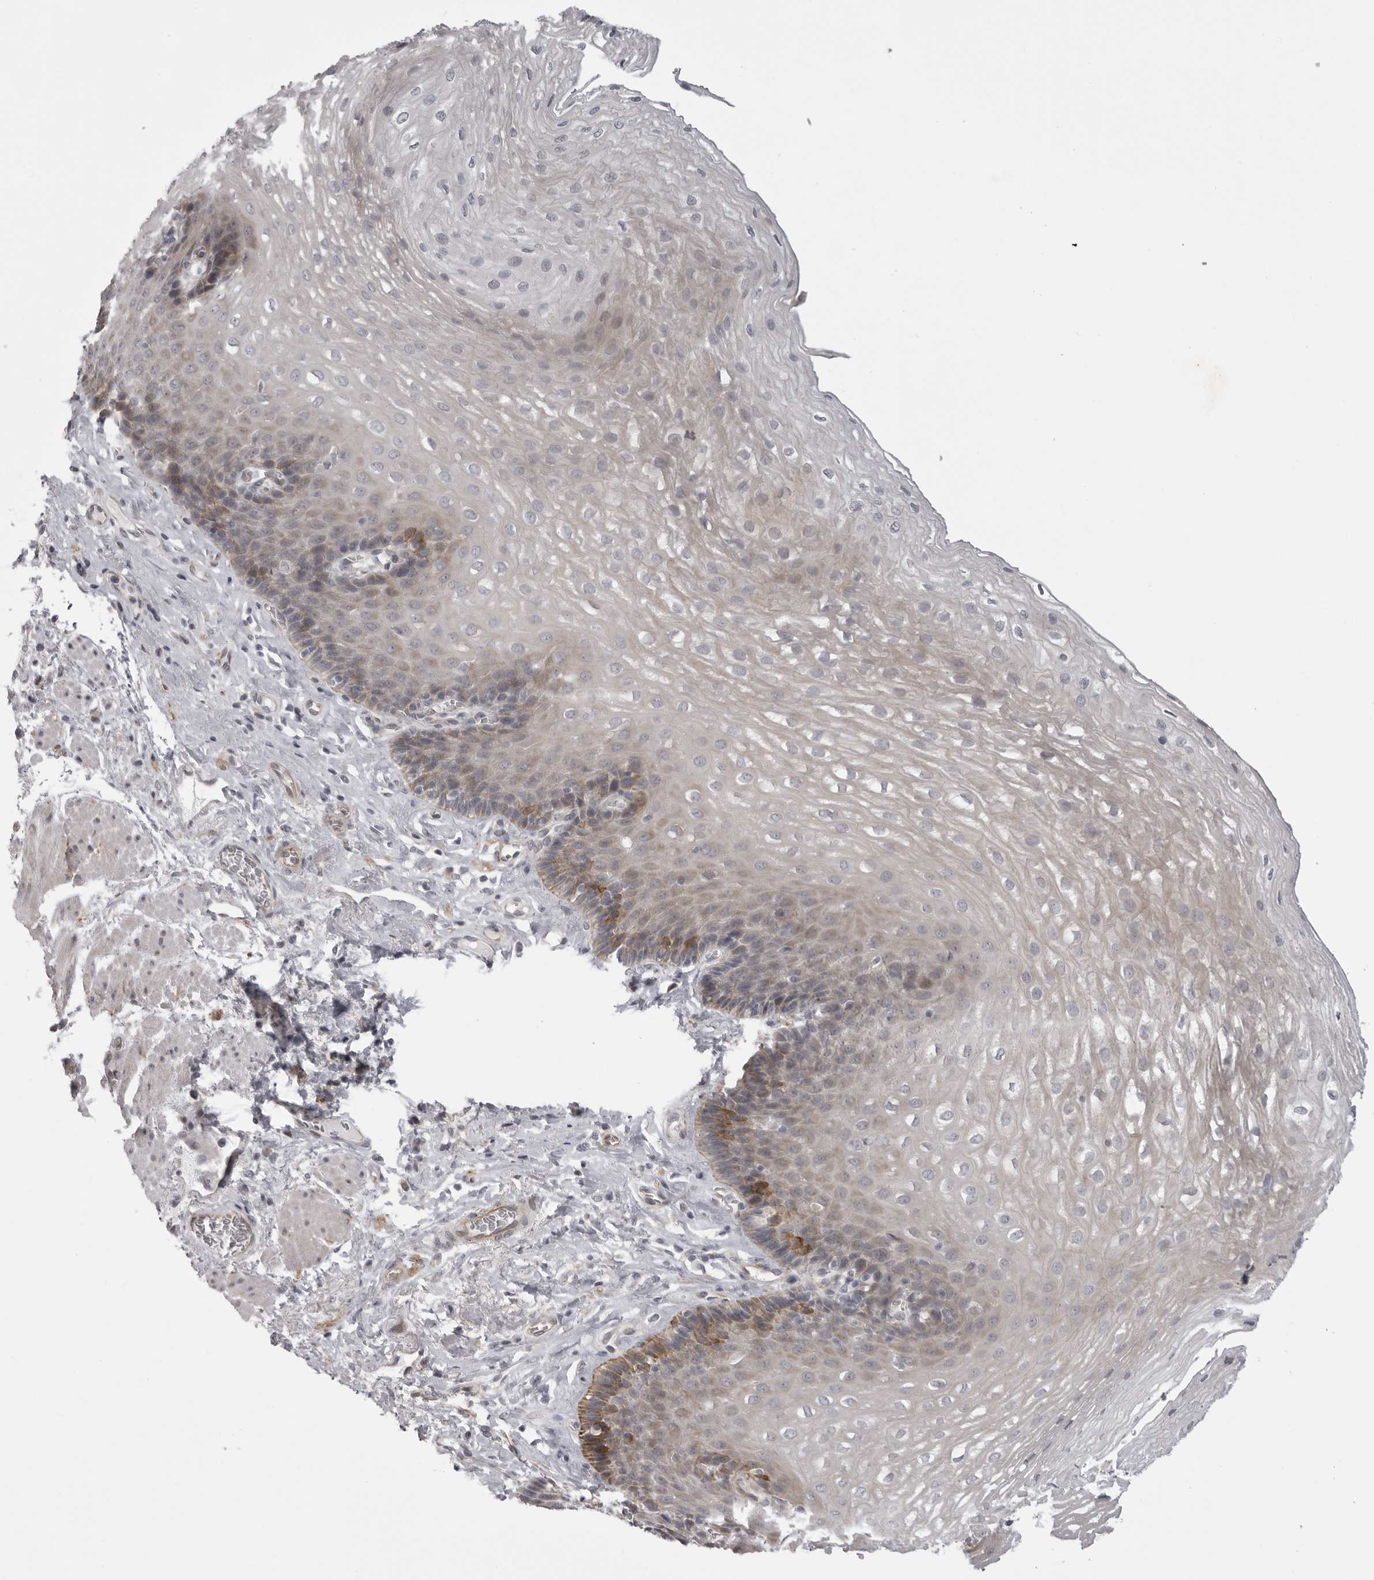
{"staining": {"intensity": "strong", "quantity": "<25%", "location": "cytoplasmic/membranous"}, "tissue": "esophagus", "cell_type": "Squamous epithelial cells", "image_type": "normal", "snomed": [{"axis": "morphology", "description": "Normal tissue, NOS"}, {"axis": "topography", "description": "Esophagus"}], "caption": "Brown immunohistochemical staining in unremarkable human esophagus reveals strong cytoplasmic/membranous positivity in approximately <25% of squamous epithelial cells.", "gene": "EPHA10", "patient": {"sex": "female", "age": 66}}